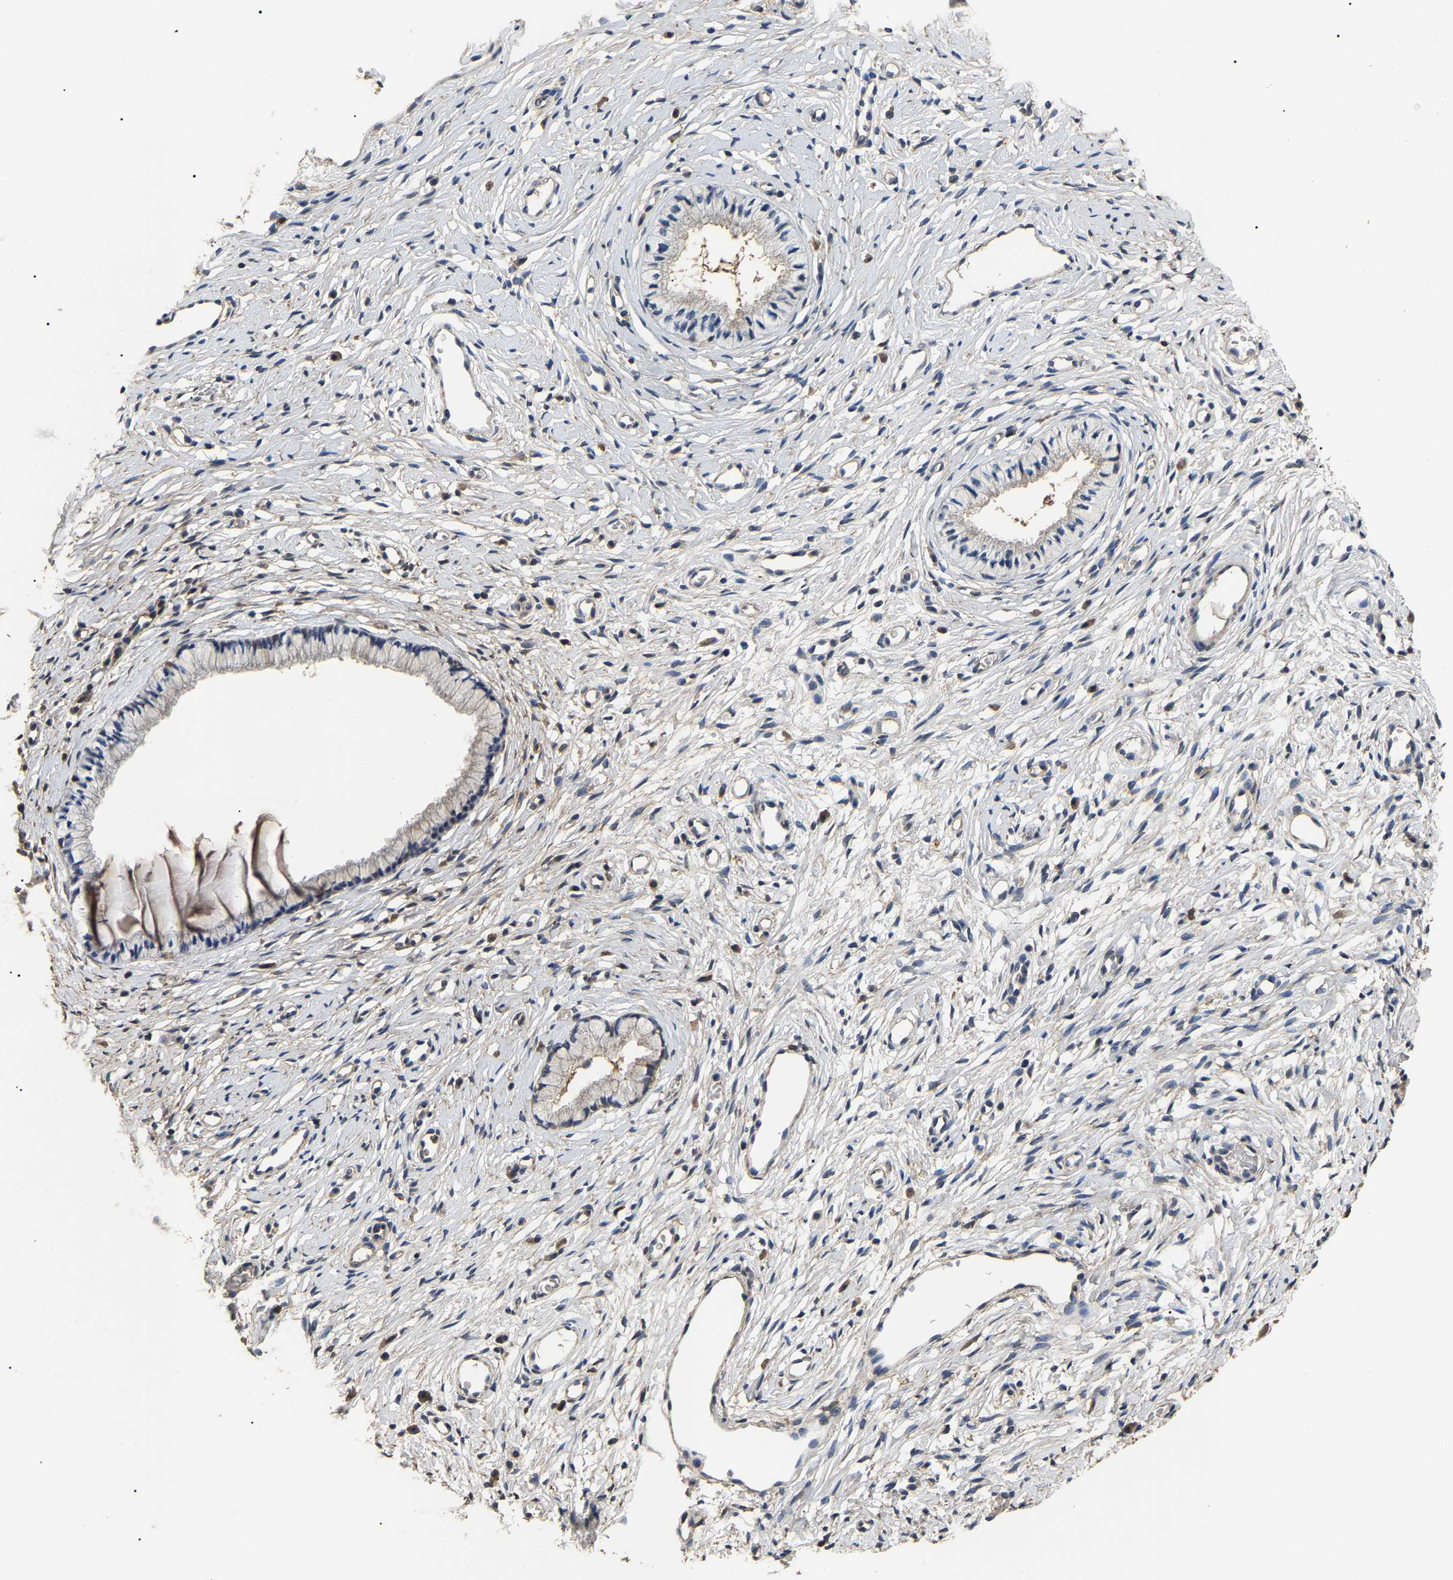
{"staining": {"intensity": "negative", "quantity": "none", "location": "none"}, "tissue": "cervix", "cell_type": "Glandular cells", "image_type": "normal", "snomed": [{"axis": "morphology", "description": "Normal tissue, NOS"}, {"axis": "topography", "description": "Cervix"}], "caption": "Glandular cells show no significant expression in normal cervix. The staining was performed using DAB (3,3'-diaminobenzidine) to visualize the protein expression in brown, while the nuclei were stained in blue with hematoxylin (Magnification: 20x).", "gene": "PSMD8", "patient": {"sex": "female", "age": 77}}